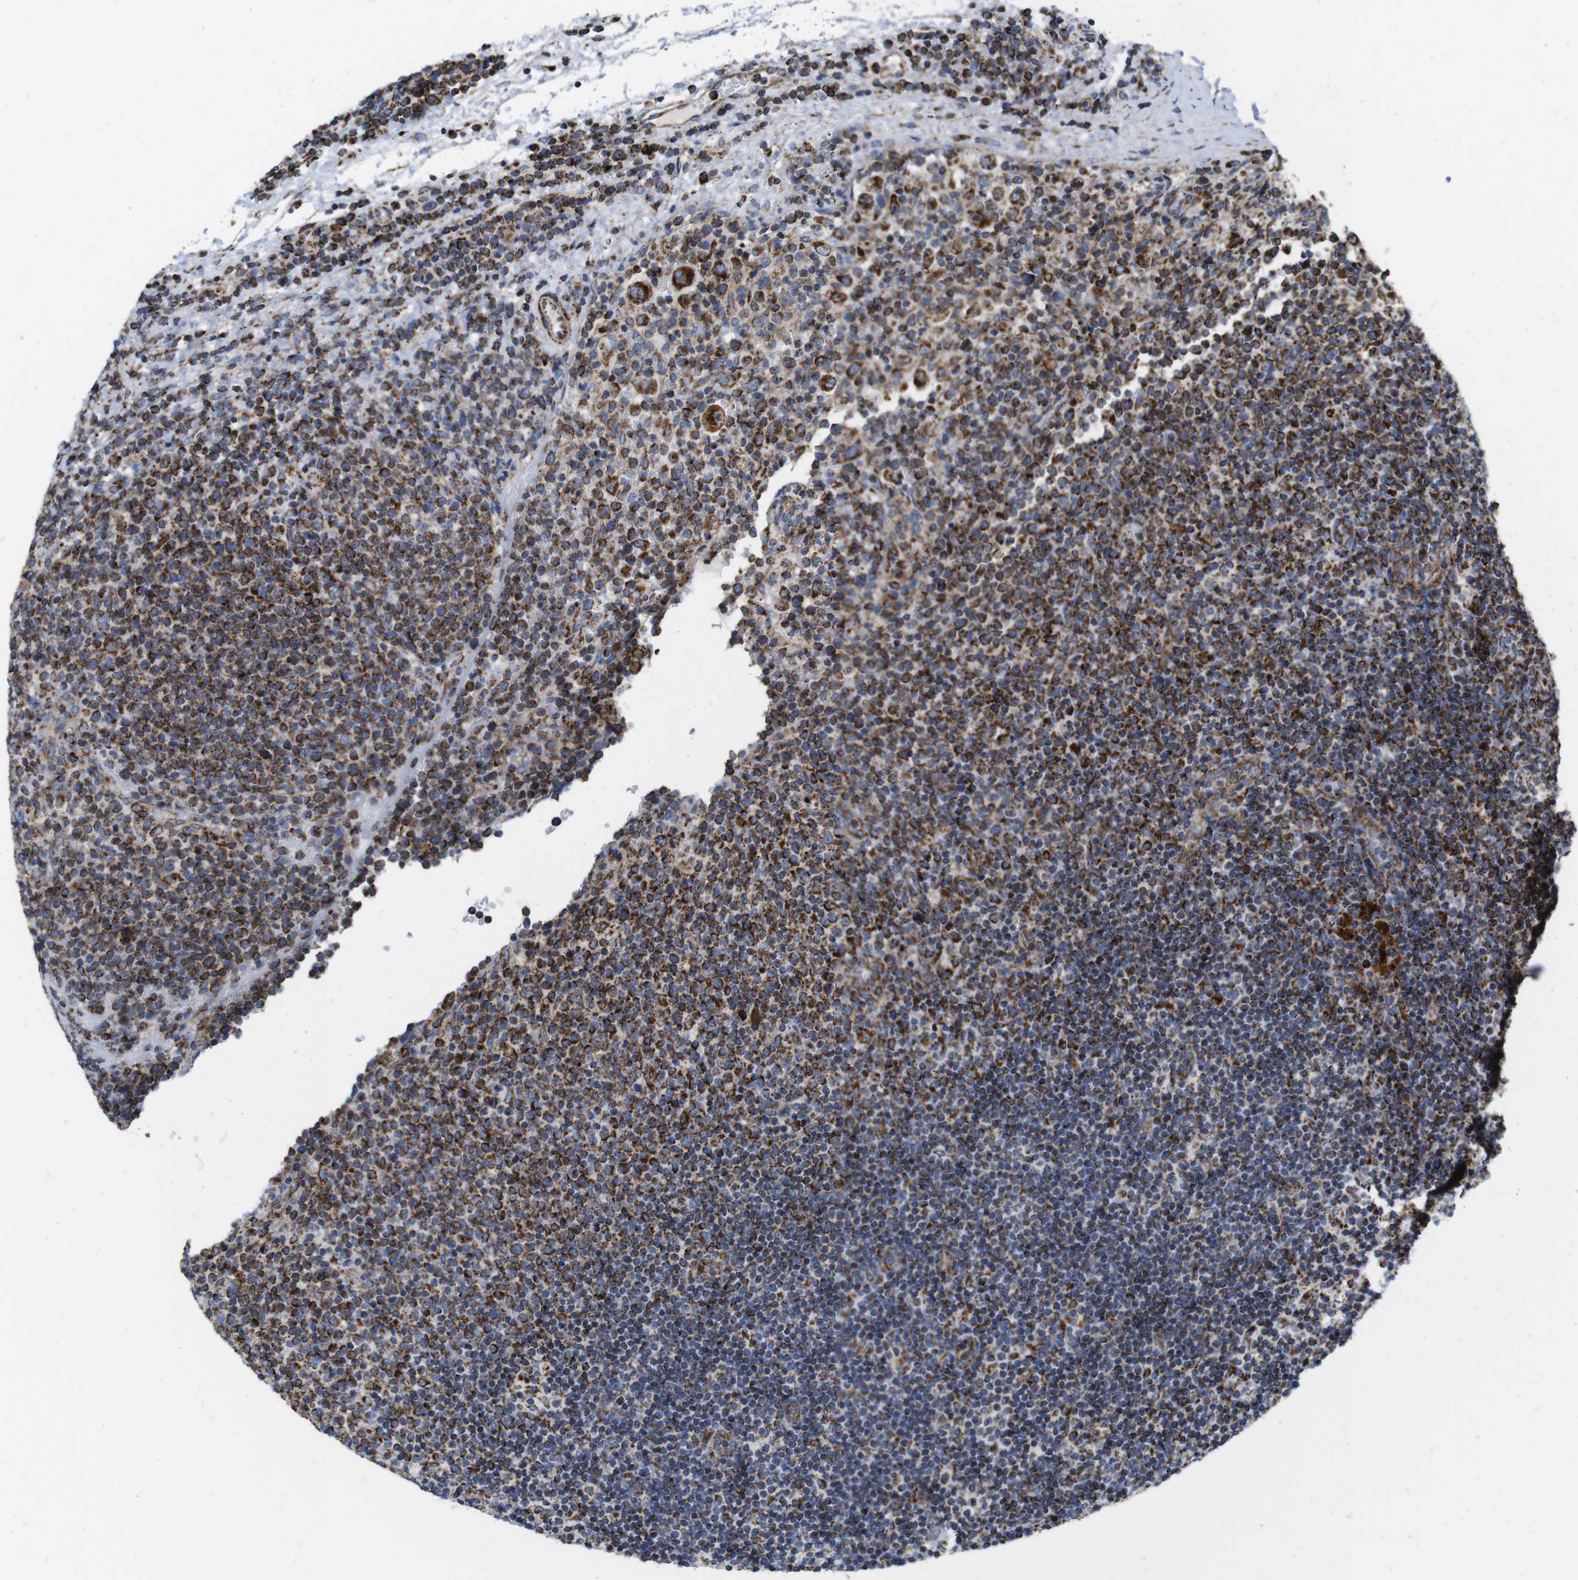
{"staining": {"intensity": "strong", "quantity": "25%-75%", "location": "cytoplasmic/membranous"}, "tissue": "lymphoma", "cell_type": "Tumor cells", "image_type": "cancer", "snomed": [{"axis": "morphology", "description": "Malignant lymphoma, non-Hodgkin's type, High grade"}, {"axis": "topography", "description": "Lymph node"}], "caption": "Human high-grade malignant lymphoma, non-Hodgkin's type stained for a protein (brown) reveals strong cytoplasmic/membranous positive staining in approximately 25%-75% of tumor cells.", "gene": "TMEM192", "patient": {"sex": "male", "age": 61}}